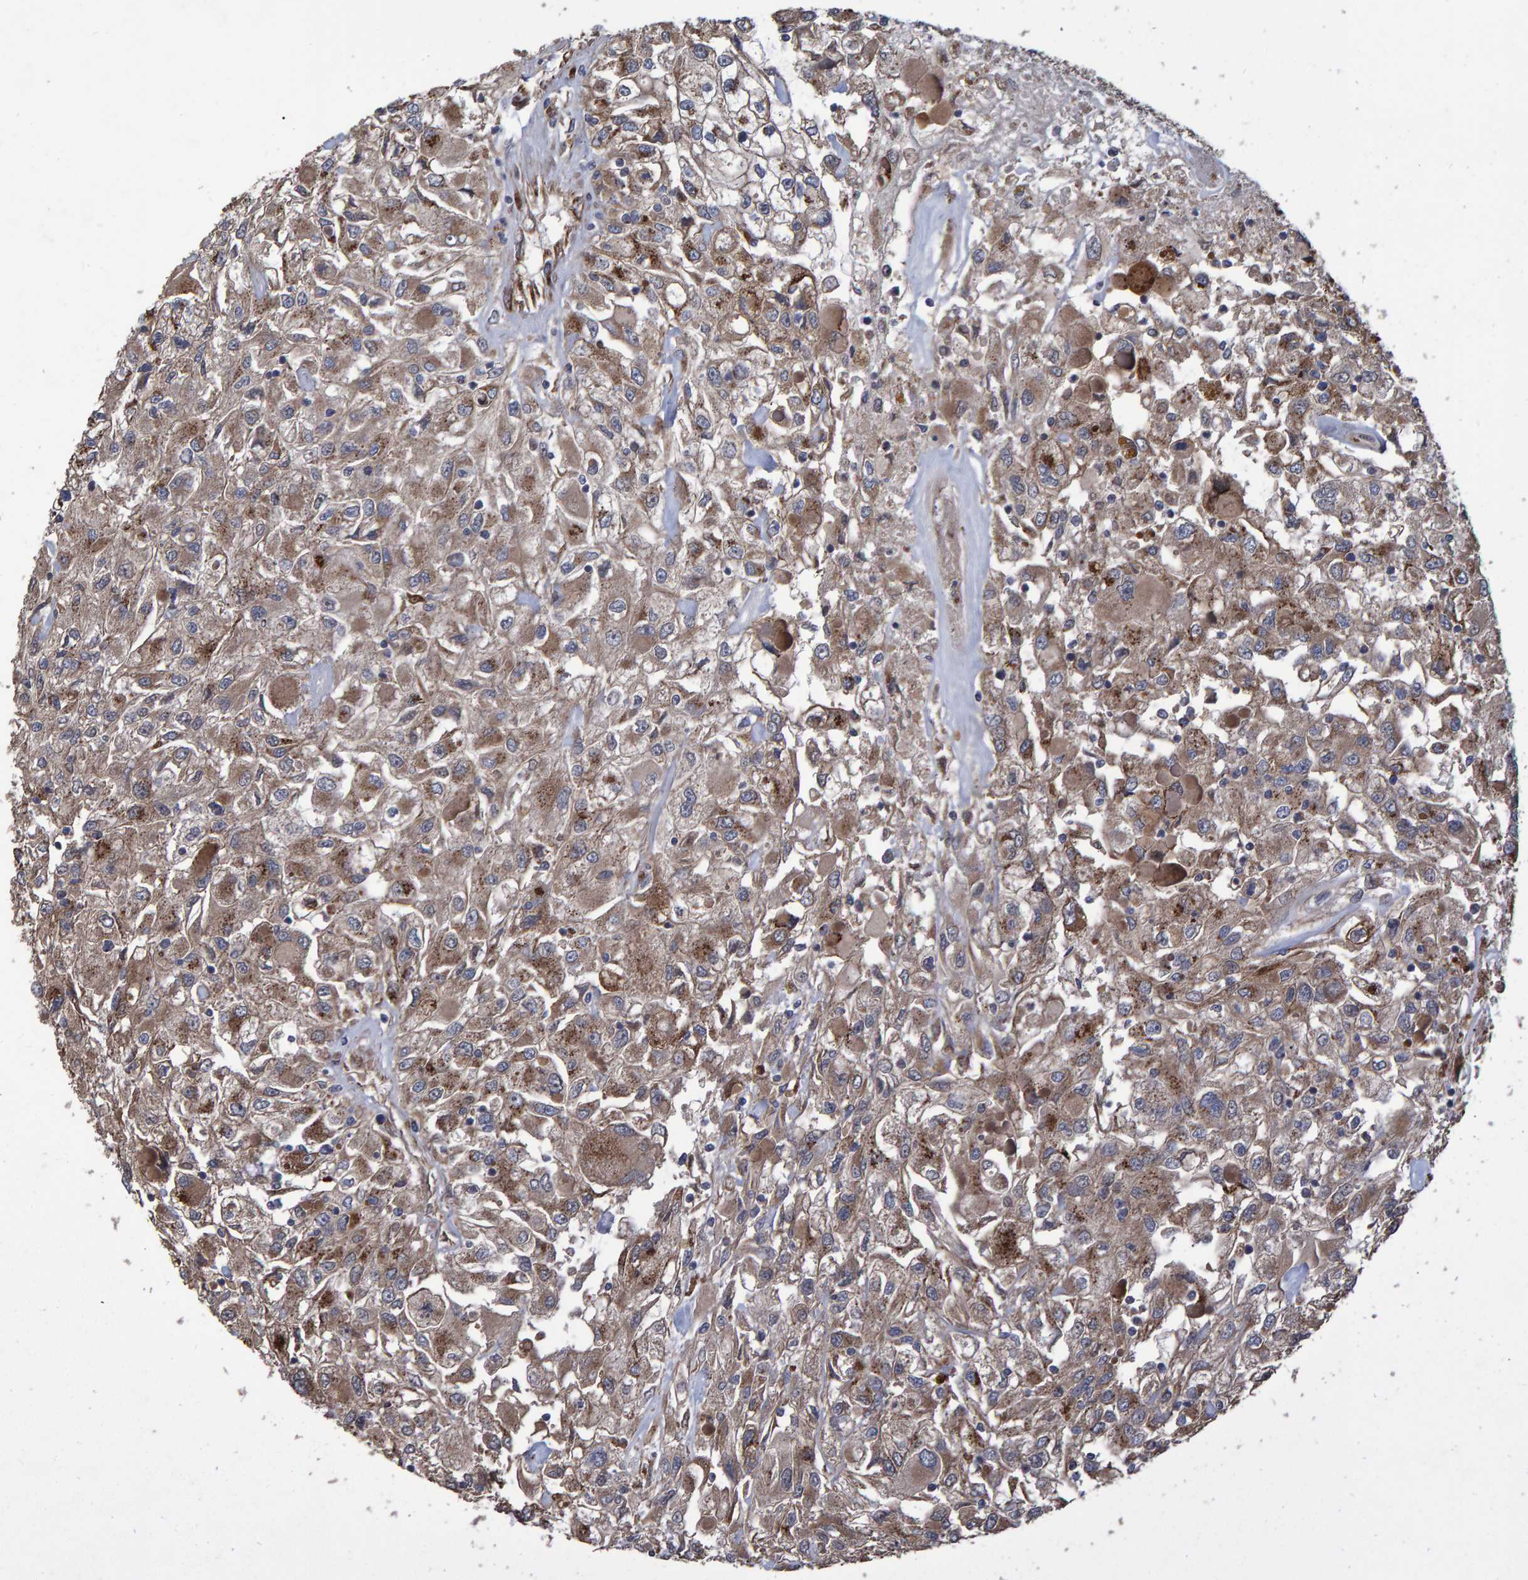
{"staining": {"intensity": "moderate", "quantity": ">75%", "location": "cytoplasmic/membranous"}, "tissue": "renal cancer", "cell_type": "Tumor cells", "image_type": "cancer", "snomed": [{"axis": "morphology", "description": "Adenocarcinoma, NOS"}, {"axis": "topography", "description": "Kidney"}], "caption": "A brown stain labels moderate cytoplasmic/membranous expression of a protein in adenocarcinoma (renal) tumor cells.", "gene": "TRIM68", "patient": {"sex": "female", "age": 52}}